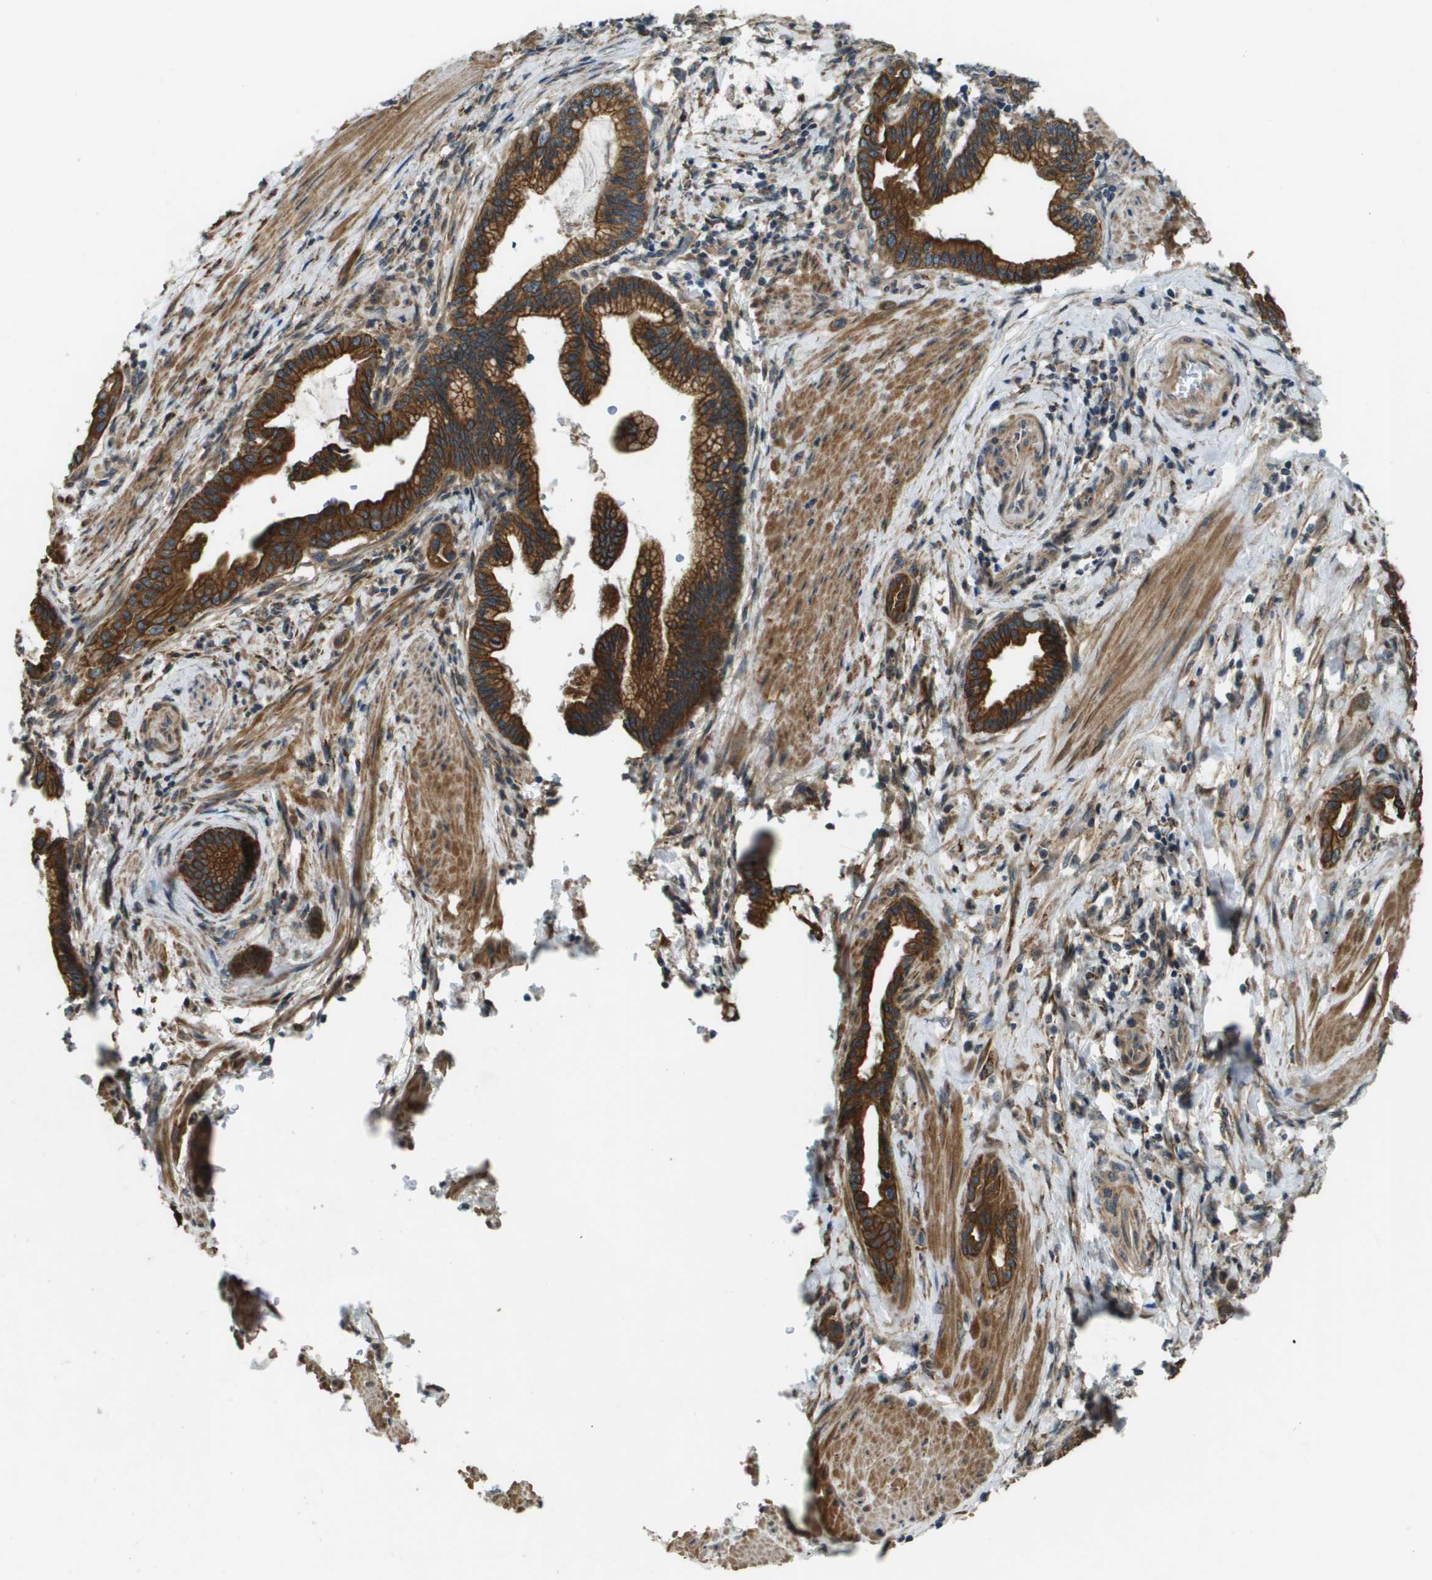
{"staining": {"intensity": "strong", "quantity": ">75%", "location": "cytoplasmic/membranous"}, "tissue": "pancreatic cancer", "cell_type": "Tumor cells", "image_type": "cancer", "snomed": [{"axis": "morphology", "description": "Adenocarcinoma, NOS"}, {"axis": "topography", "description": "Pancreas"}], "caption": "Brown immunohistochemical staining in human pancreatic cancer demonstrates strong cytoplasmic/membranous positivity in about >75% of tumor cells. (DAB (3,3'-diaminobenzidine) IHC with brightfield microscopy, high magnification).", "gene": "CDKN2C", "patient": {"sex": "female", "age": 64}}